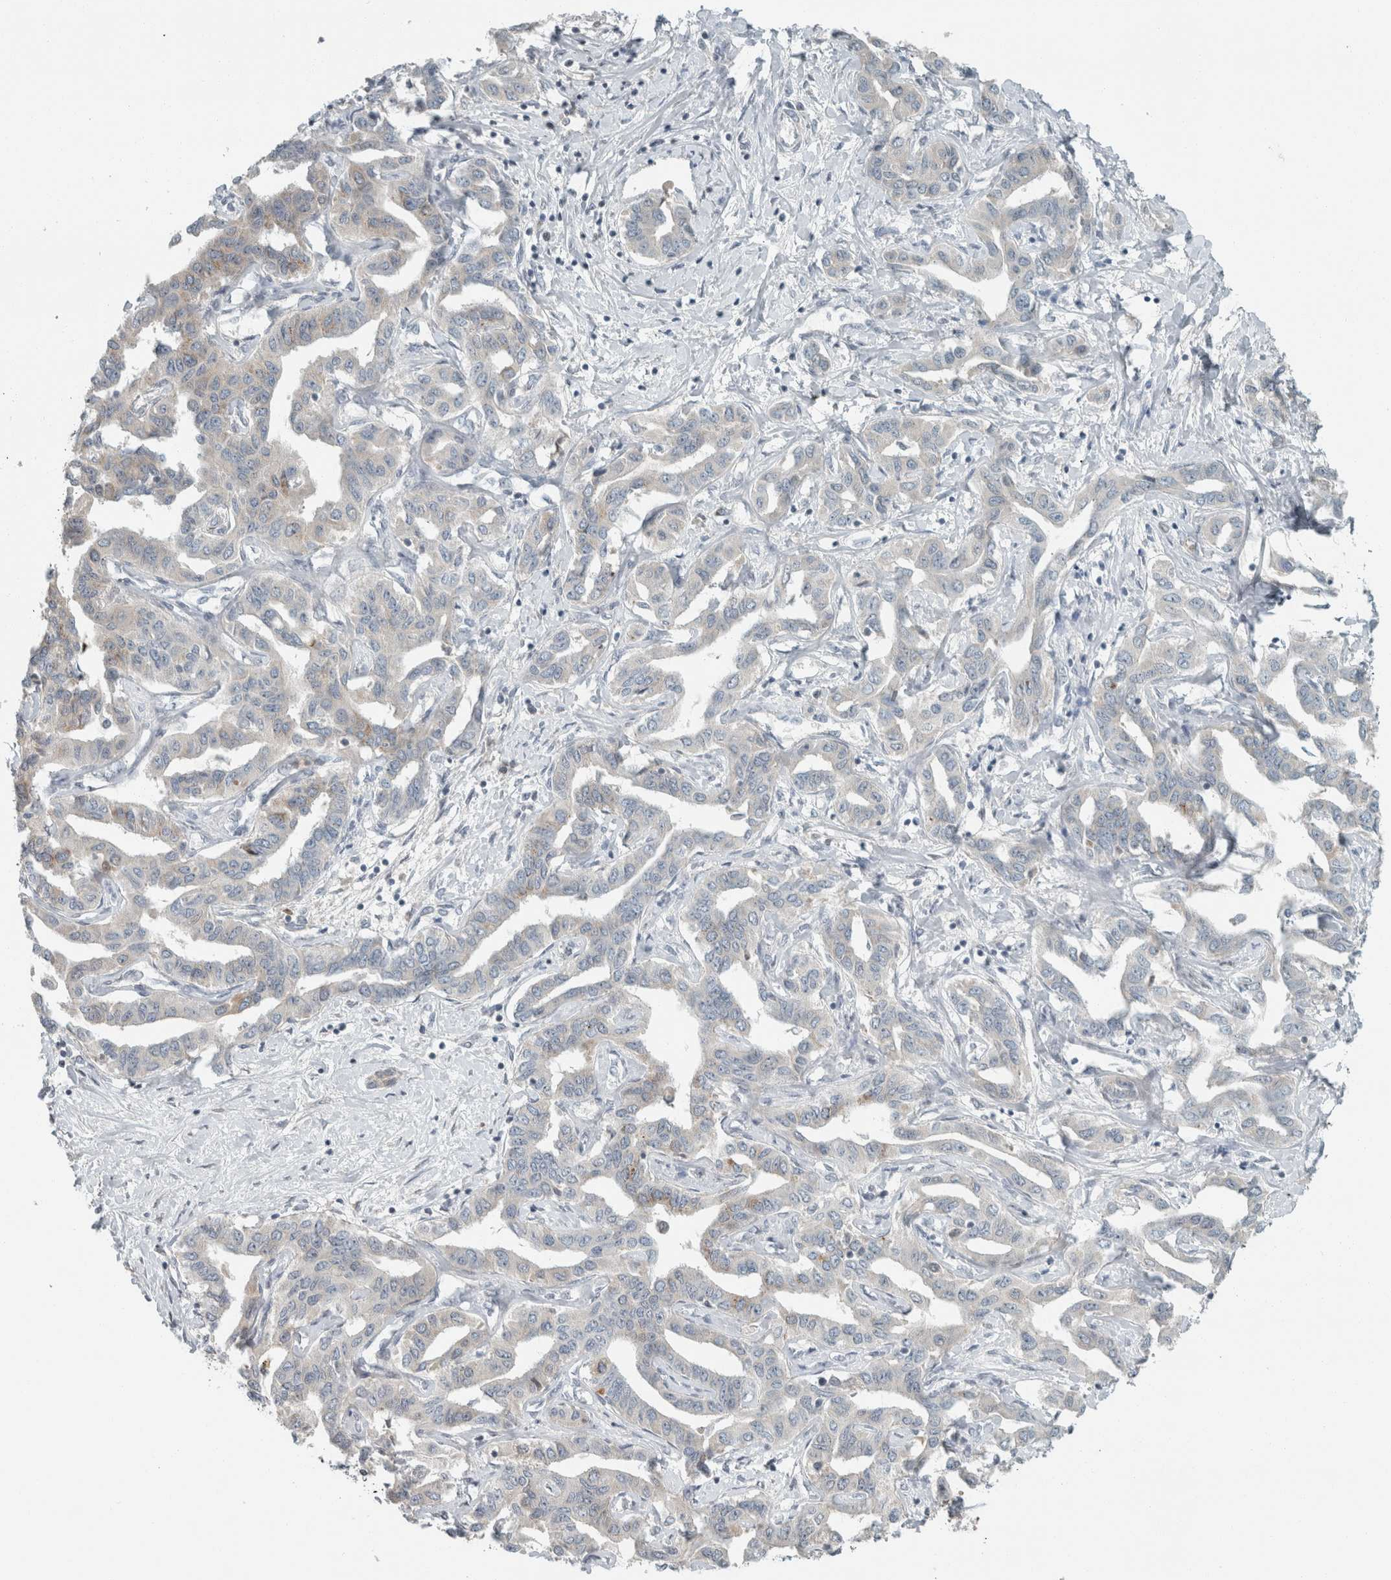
{"staining": {"intensity": "negative", "quantity": "none", "location": "none"}, "tissue": "liver cancer", "cell_type": "Tumor cells", "image_type": "cancer", "snomed": [{"axis": "morphology", "description": "Cholangiocarcinoma"}, {"axis": "topography", "description": "Liver"}], "caption": "An IHC micrograph of cholangiocarcinoma (liver) is shown. There is no staining in tumor cells of cholangiocarcinoma (liver).", "gene": "TRIT1", "patient": {"sex": "male", "age": 59}}